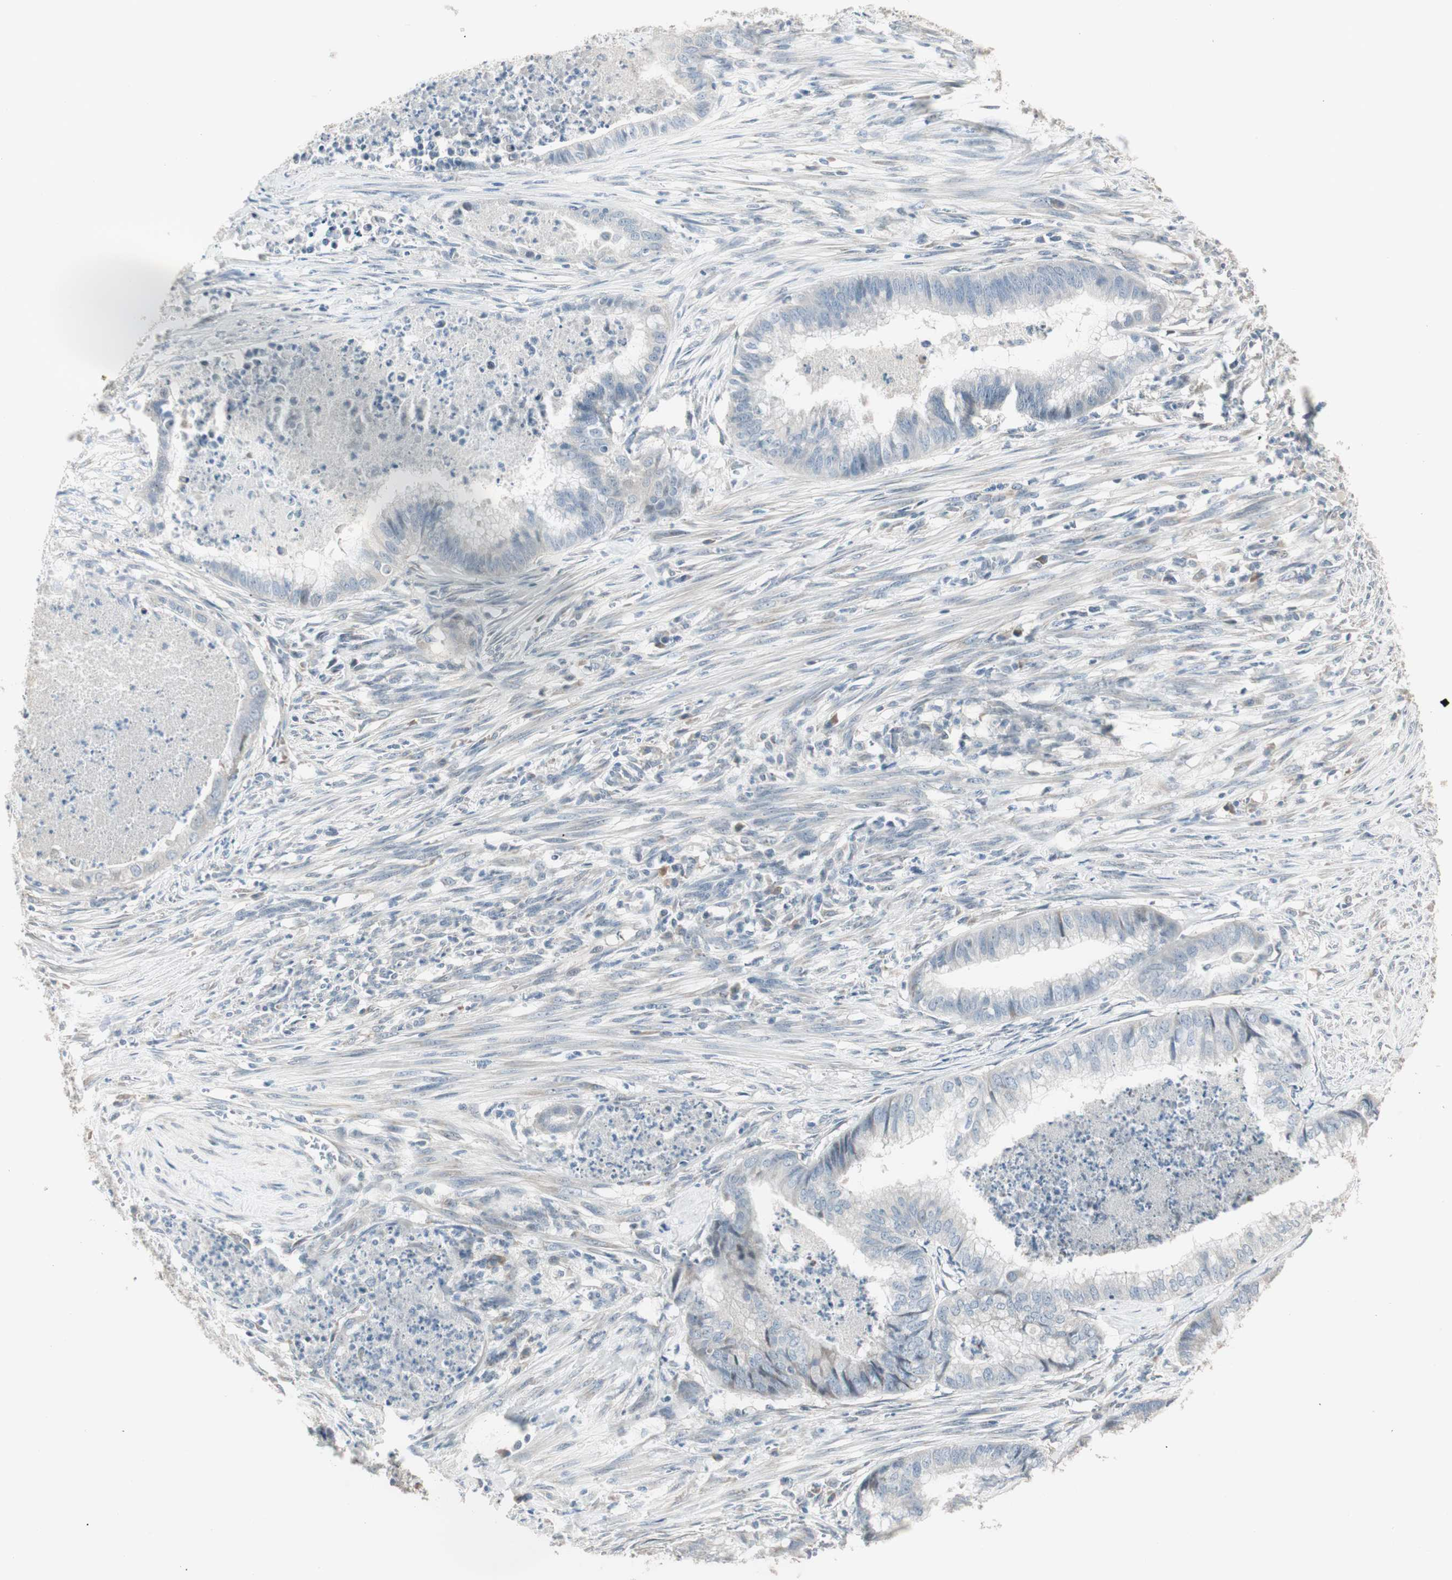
{"staining": {"intensity": "negative", "quantity": "none", "location": "none"}, "tissue": "endometrial cancer", "cell_type": "Tumor cells", "image_type": "cancer", "snomed": [{"axis": "morphology", "description": "Necrosis, NOS"}, {"axis": "morphology", "description": "Adenocarcinoma, NOS"}, {"axis": "topography", "description": "Endometrium"}], "caption": "The micrograph shows no staining of tumor cells in endometrial cancer. Brightfield microscopy of immunohistochemistry (IHC) stained with DAB (3,3'-diaminobenzidine) (brown) and hematoxylin (blue), captured at high magnification.", "gene": "PDZK1", "patient": {"sex": "female", "age": 79}}